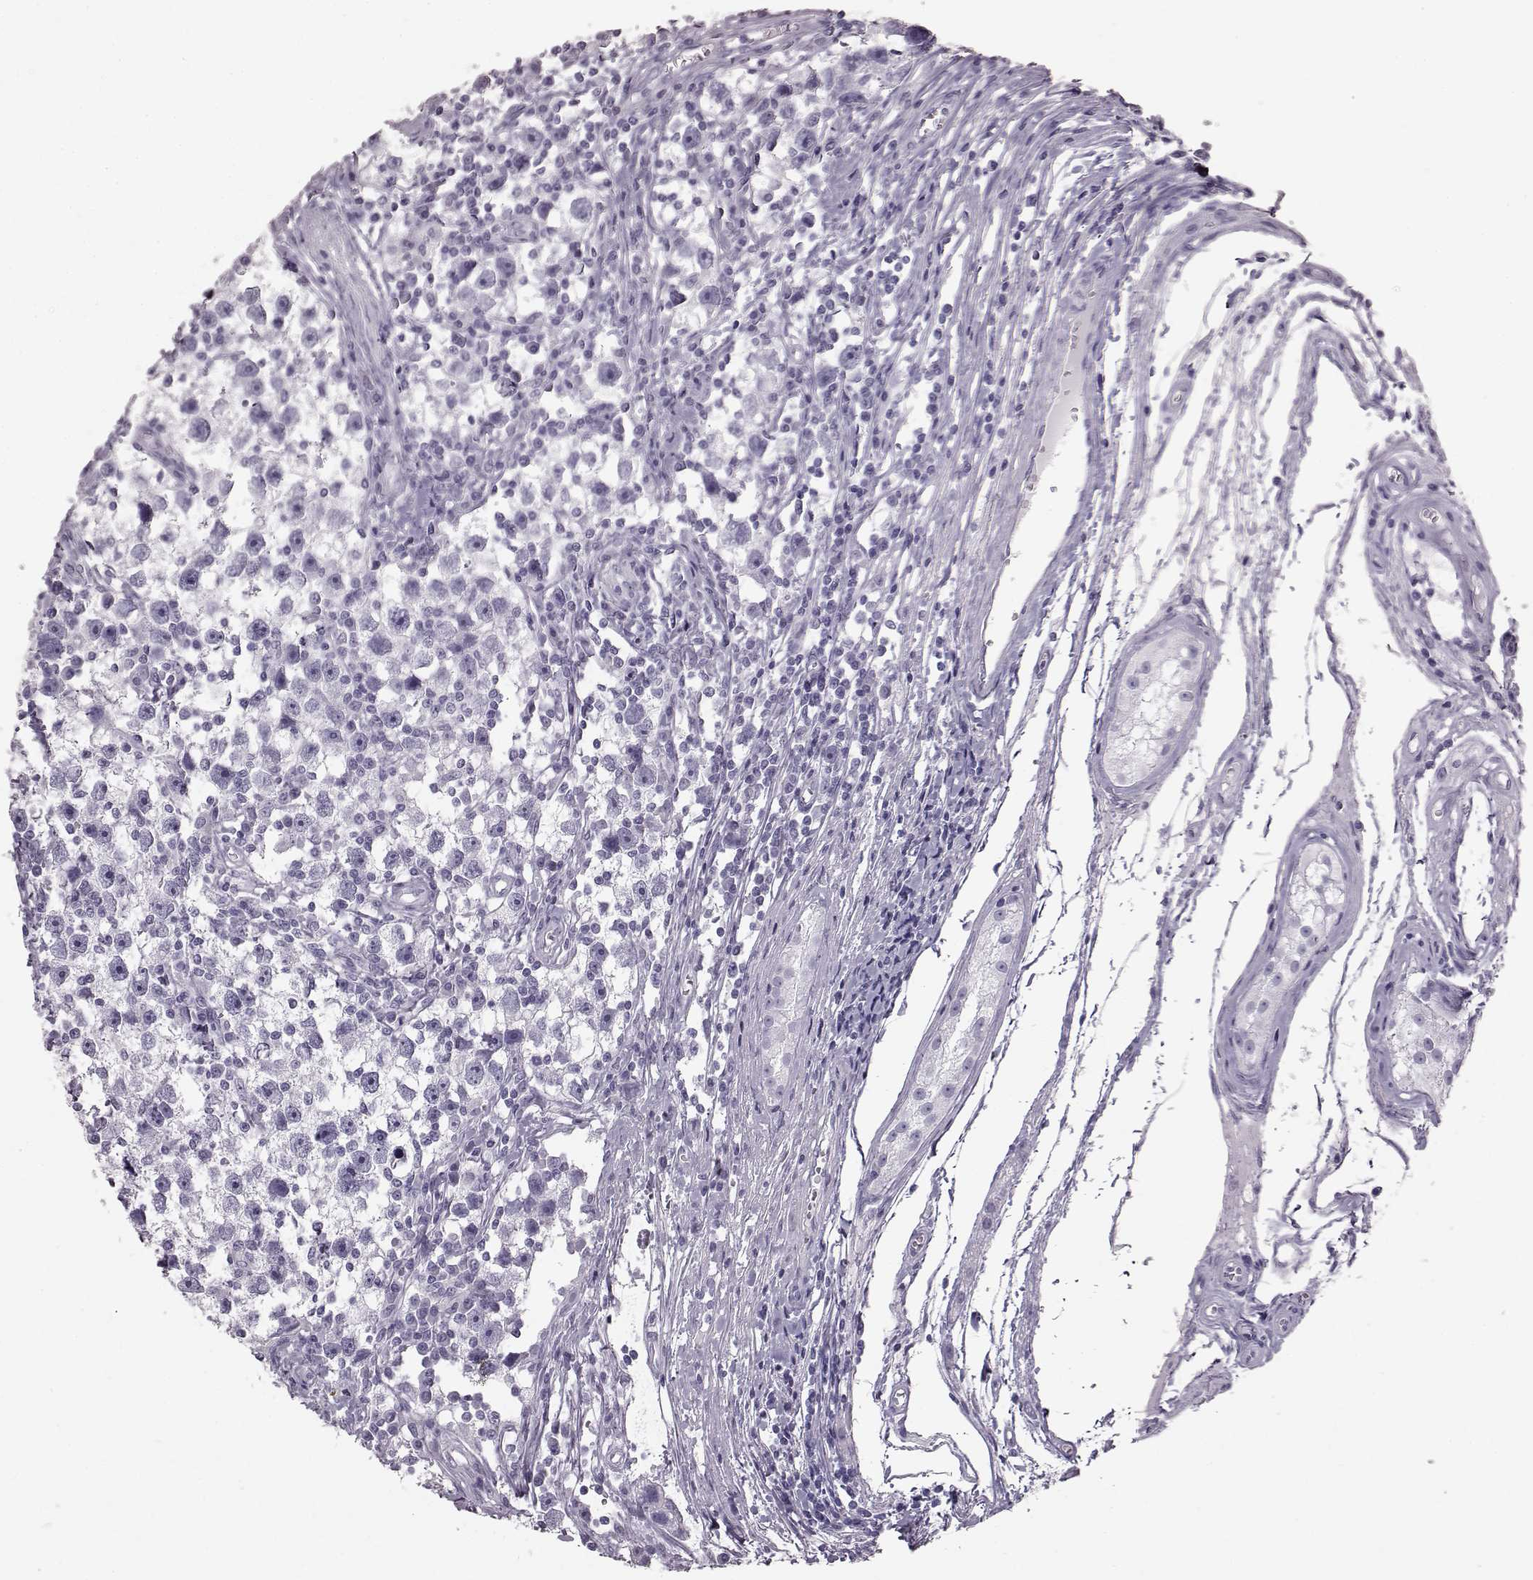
{"staining": {"intensity": "negative", "quantity": "none", "location": "none"}, "tissue": "testis cancer", "cell_type": "Tumor cells", "image_type": "cancer", "snomed": [{"axis": "morphology", "description": "Seminoma, NOS"}, {"axis": "topography", "description": "Testis"}], "caption": "IHC image of neoplastic tissue: testis cancer (seminoma) stained with DAB (3,3'-diaminobenzidine) reveals no significant protein expression in tumor cells. Nuclei are stained in blue.", "gene": "TCHHL1", "patient": {"sex": "male", "age": 30}}